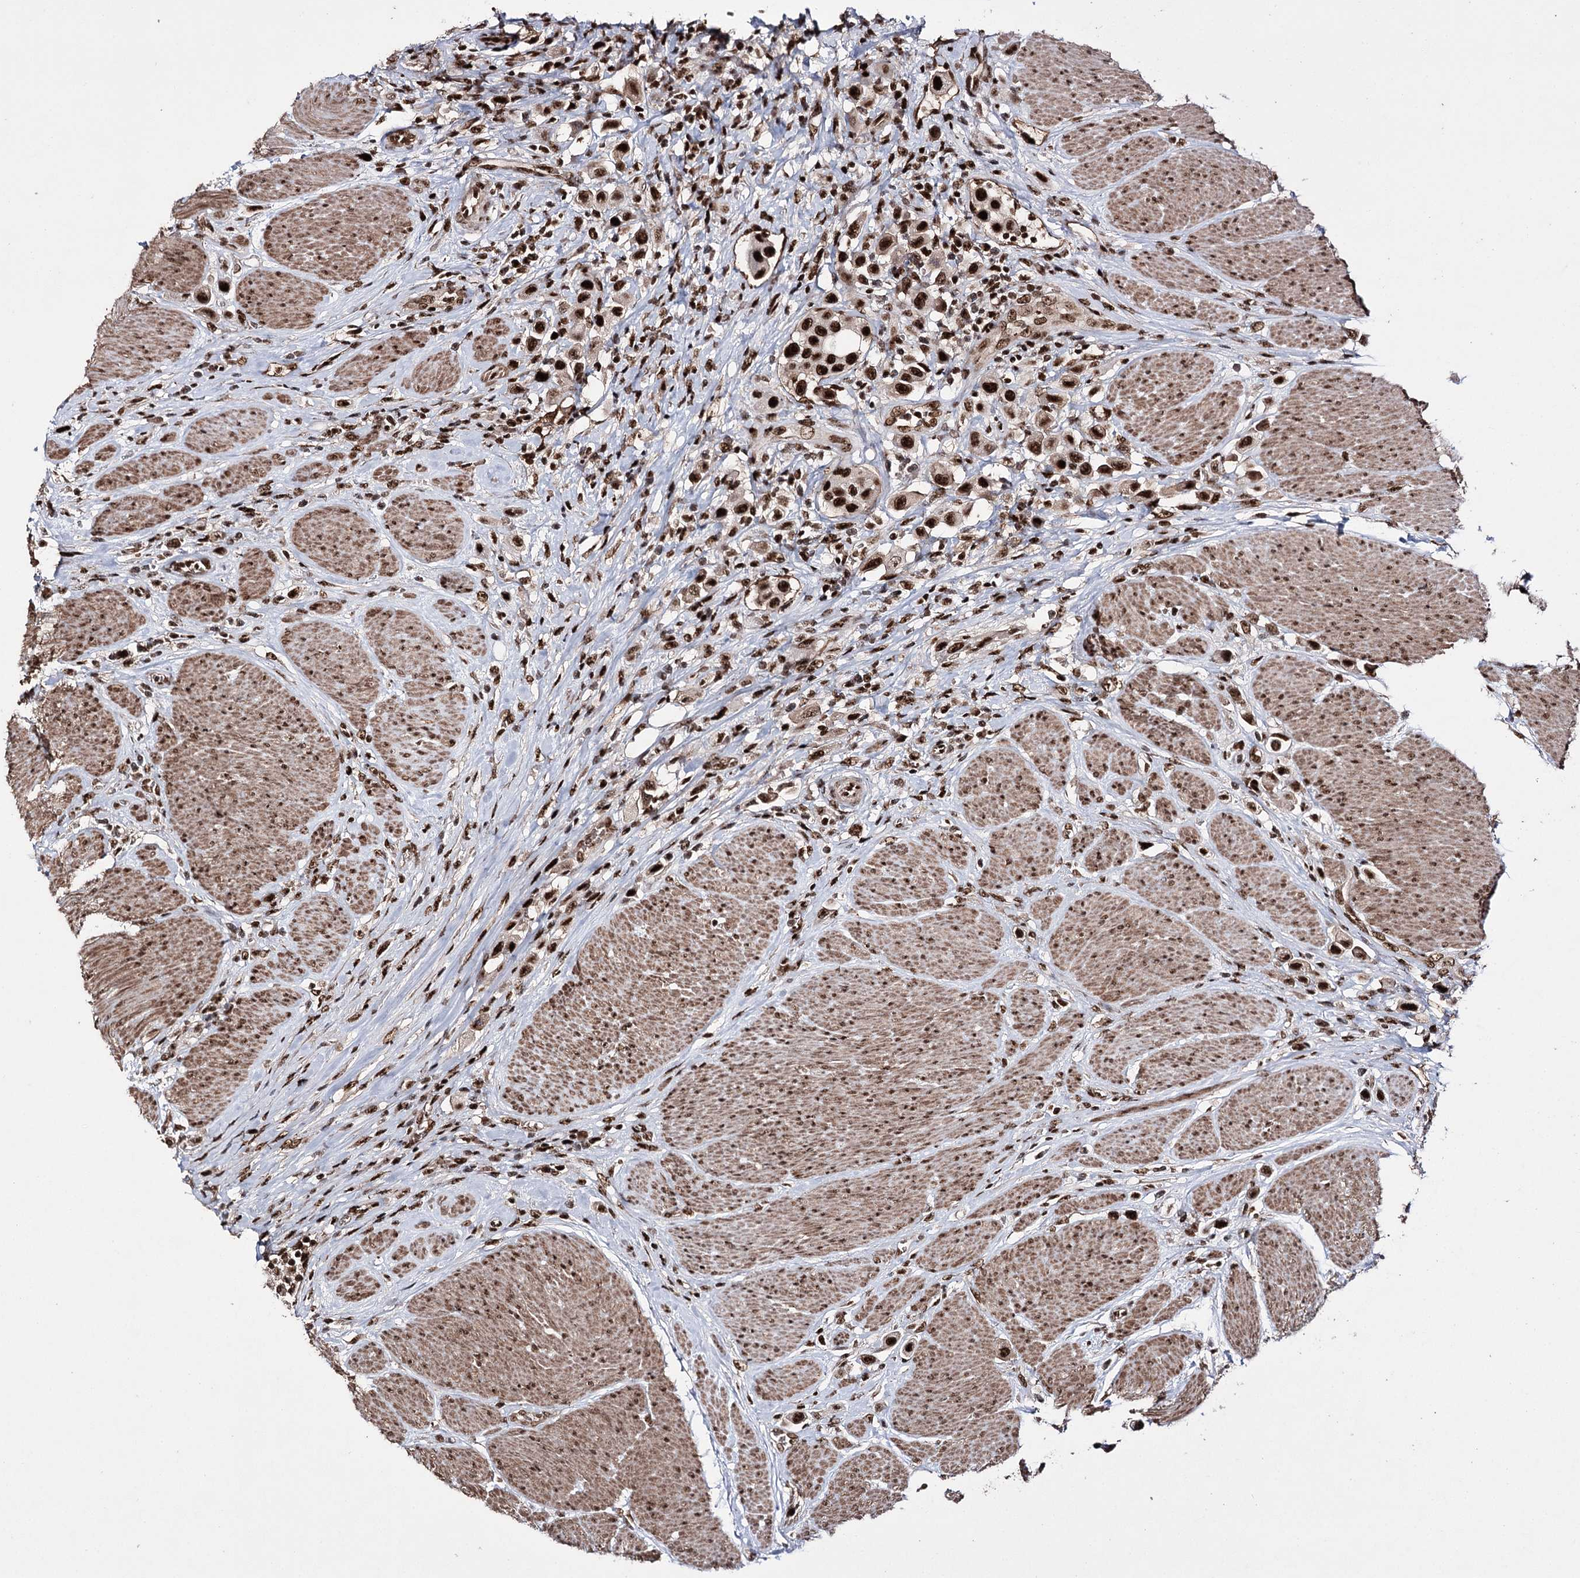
{"staining": {"intensity": "strong", "quantity": ">75%", "location": "nuclear"}, "tissue": "urothelial cancer", "cell_type": "Tumor cells", "image_type": "cancer", "snomed": [{"axis": "morphology", "description": "Urothelial carcinoma, High grade"}, {"axis": "topography", "description": "Urinary bladder"}], "caption": "A high-resolution photomicrograph shows immunohistochemistry staining of urothelial cancer, which displays strong nuclear staining in approximately >75% of tumor cells.", "gene": "PRPF40A", "patient": {"sex": "male", "age": 50}}